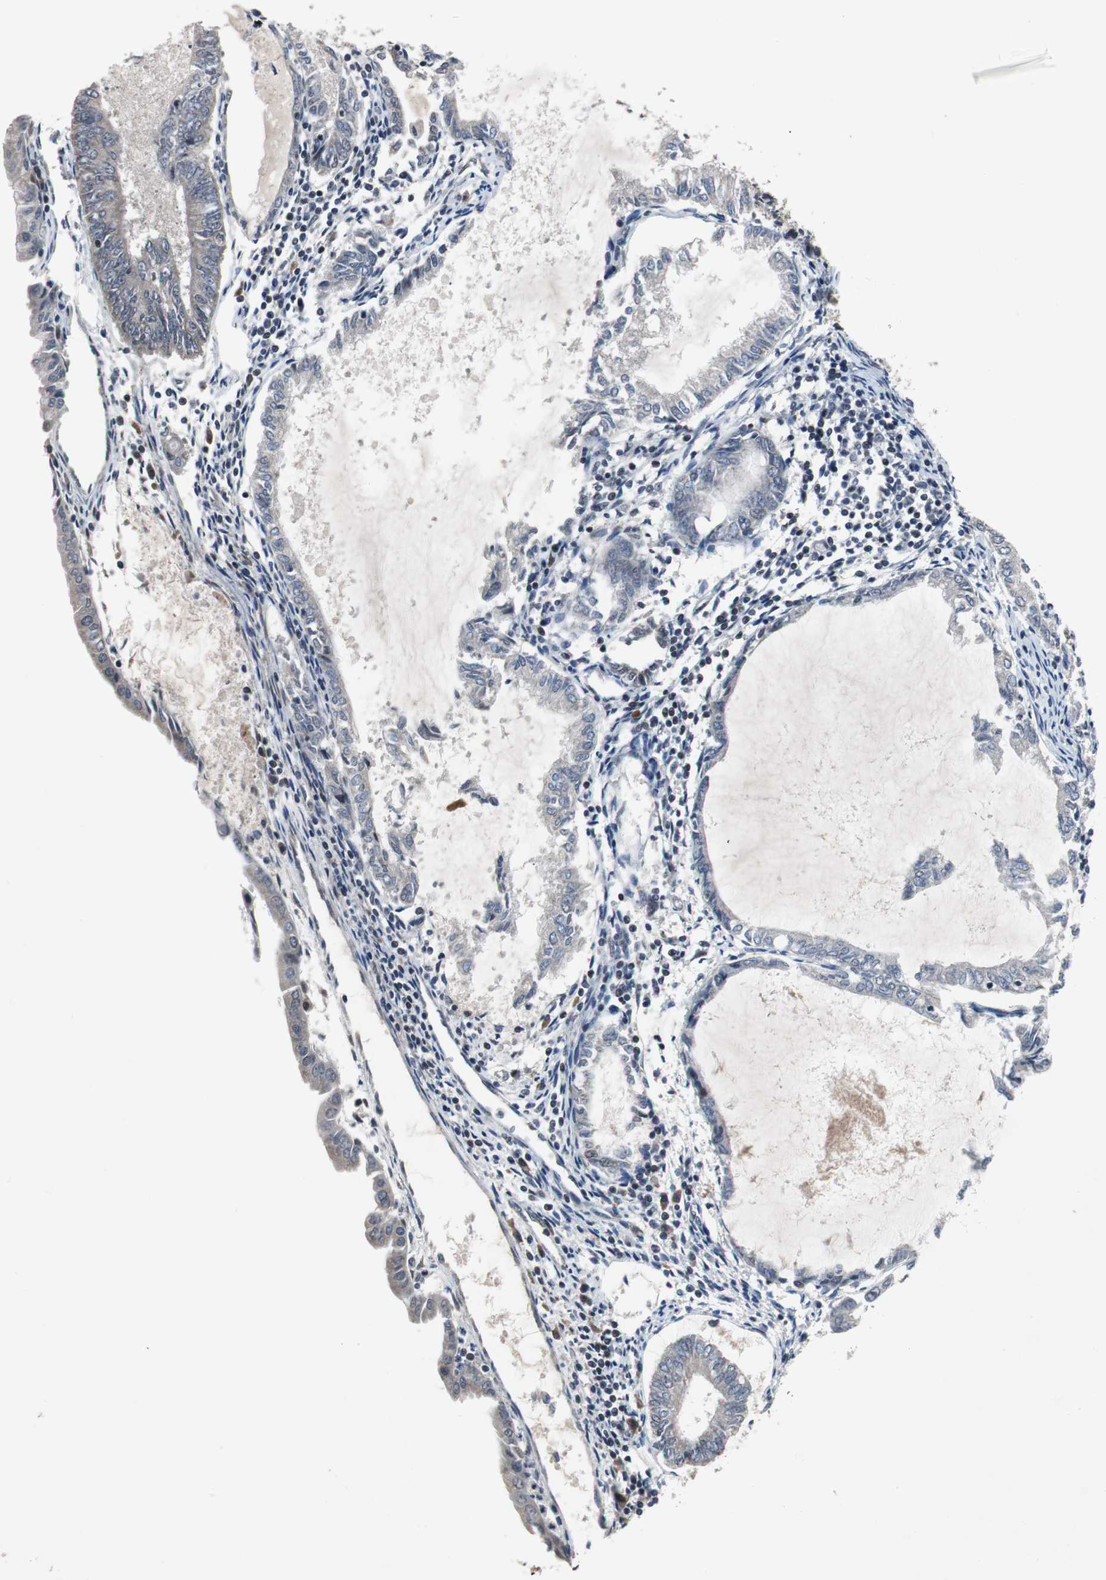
{"staining": {"intensity": "negative", "quantity": "none", "location": "none"}, "tissue": "endometrial cancer", "cell_type": "Tumor cells", "image_type": "cancer", "snomed": [{"axis": "morphology", "description": "Adenocarcinoma, NOS"}, {"axis": "topography", "description": "Endometrium"}], "caption": "This is a image of IHC staining of endometrial cancer, which shows no positivity in tumor cells.", "gene": "TP63", "patient": {"sex": "female", "age": 86}}